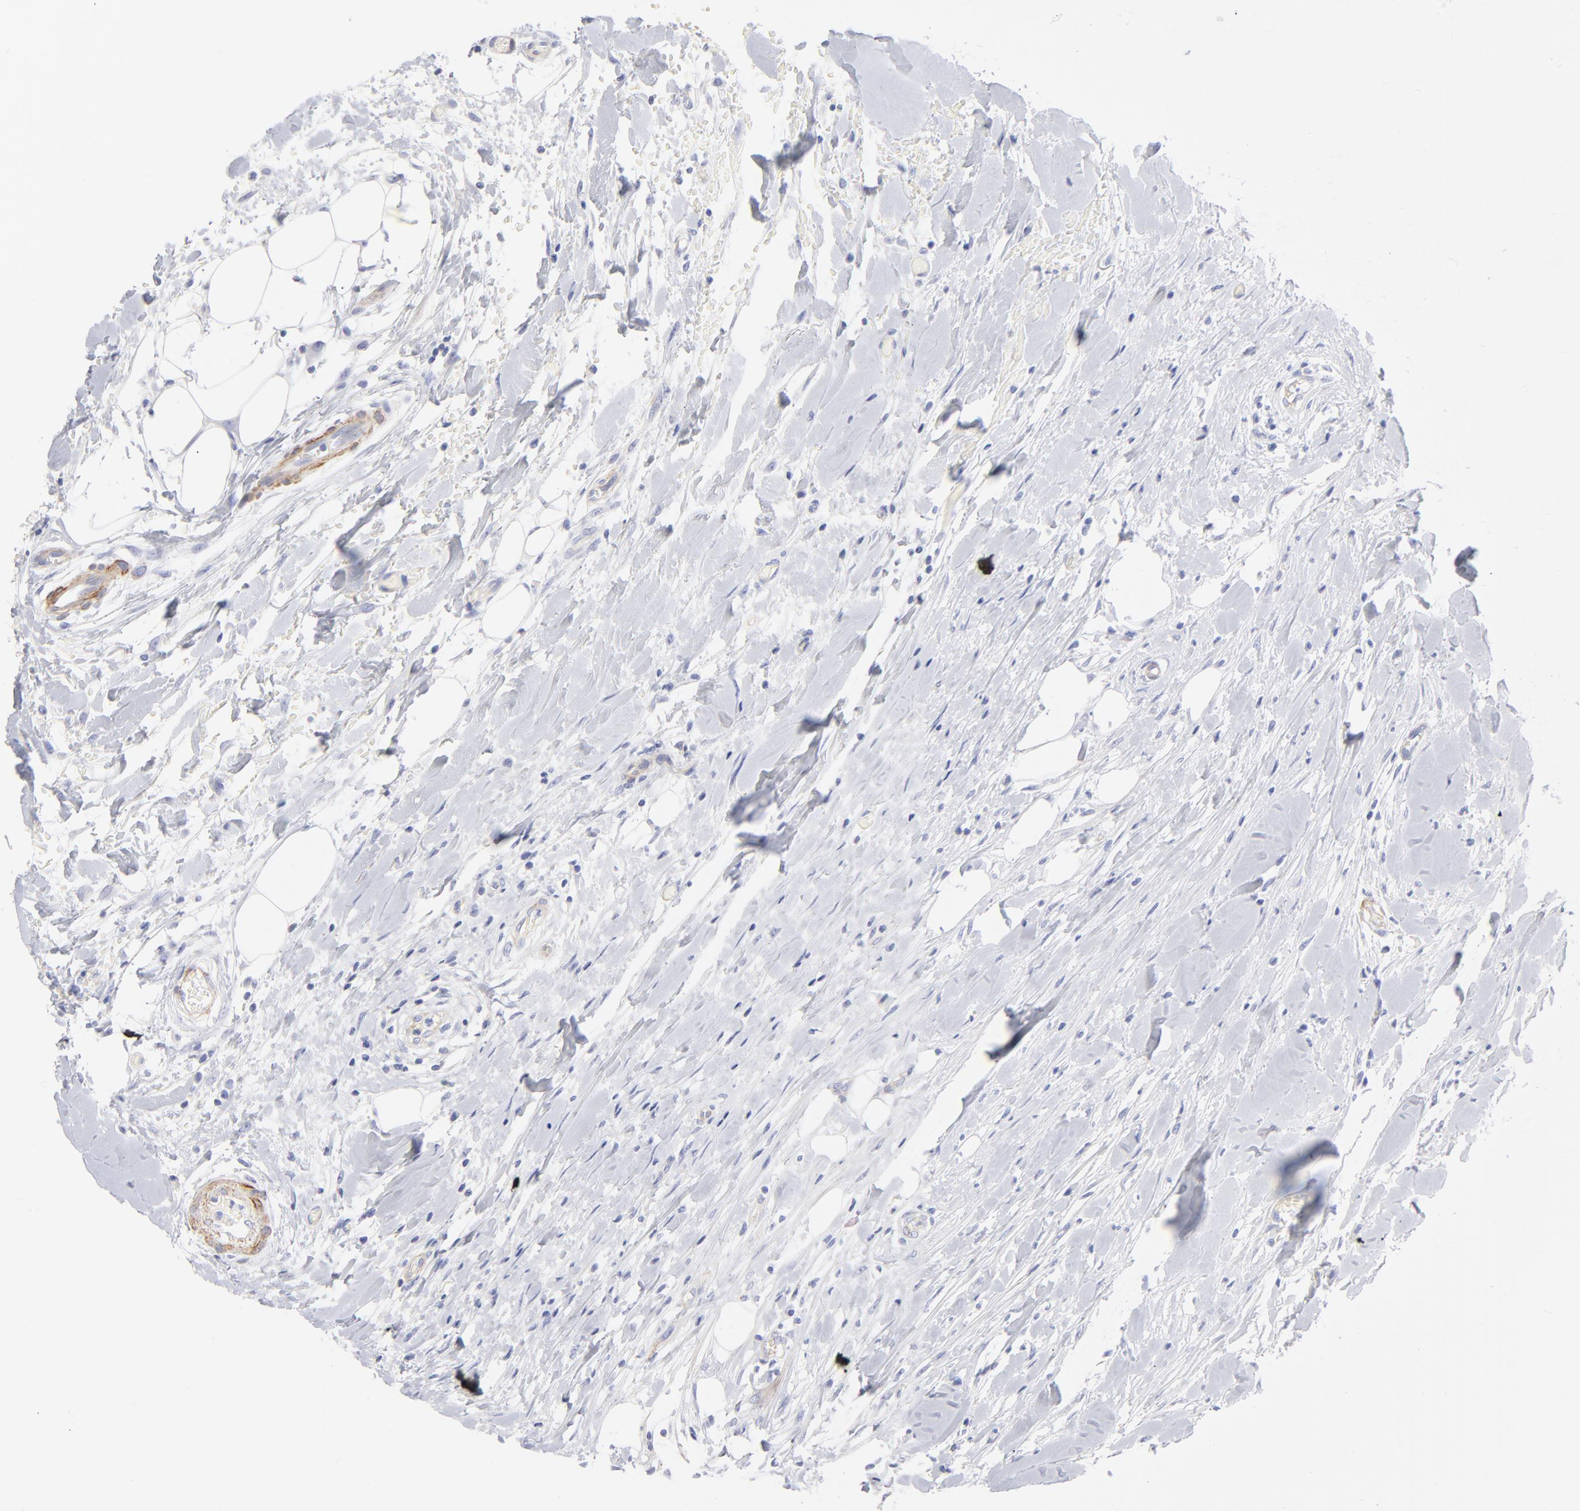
{"staining": {"intensity": "negative", "quantity": "none", "location": "none"}, "tissue": "head and neck cancer", "cell_type": "Tumor cells", "image_type": "cancer", "snomed": [{"axis": "morphology", "description": "Neoplasm, malignant, NOS"}, {"axis": "topography", "description": "Salivary gland"}, {"axis": "topography", "description": "Head-Neck"}], "caption": "Immunohistochemistry (IHC) of malignant neoplasm (head and neck) displays no expression in tumor cells.", "gene": "ACTA2", "patient": {"sex": "male", "age": 43}}